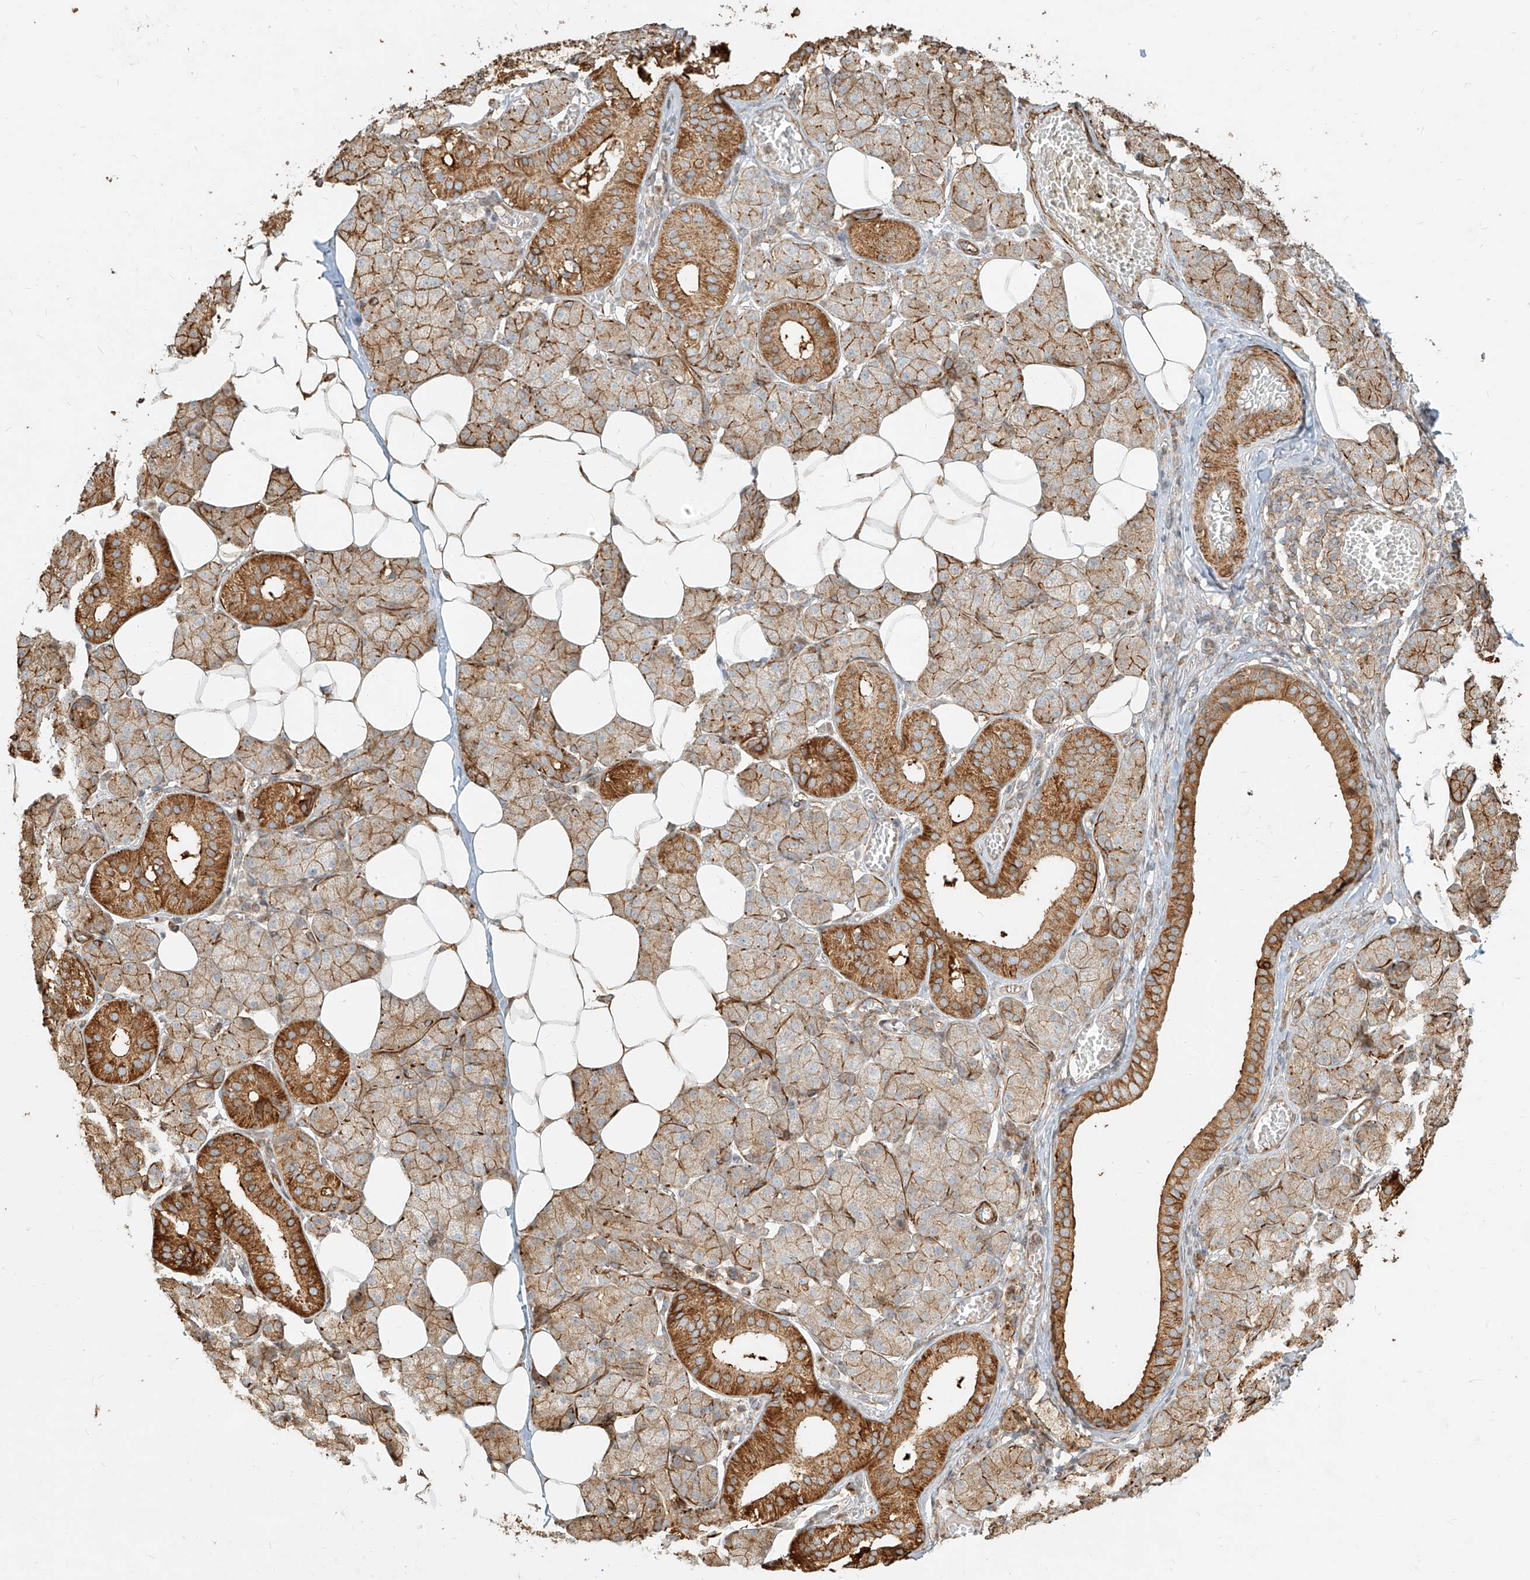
{"staining": {"intensity": "moderate", "quantity": "25%-75%", "location": "cytoplasmic/membranous"}, "tissue": "salivary gland", "cell_type": "Glandular cells", "image_type": "normal", "snomed": [{"axis": "morphology", "description": "Normal tissue, NOS"}, {"axis": "topography", "description": "Salivary gland"}], "caption": "This photomicrograph exhibits IHC staining of benign salivary gland, with medium moderate cytoplasmic/membranous expression in approximately 25%-75% of glandular cells.", "gene": "MTX2", "patient": {"sex": "female", "age": 33}}